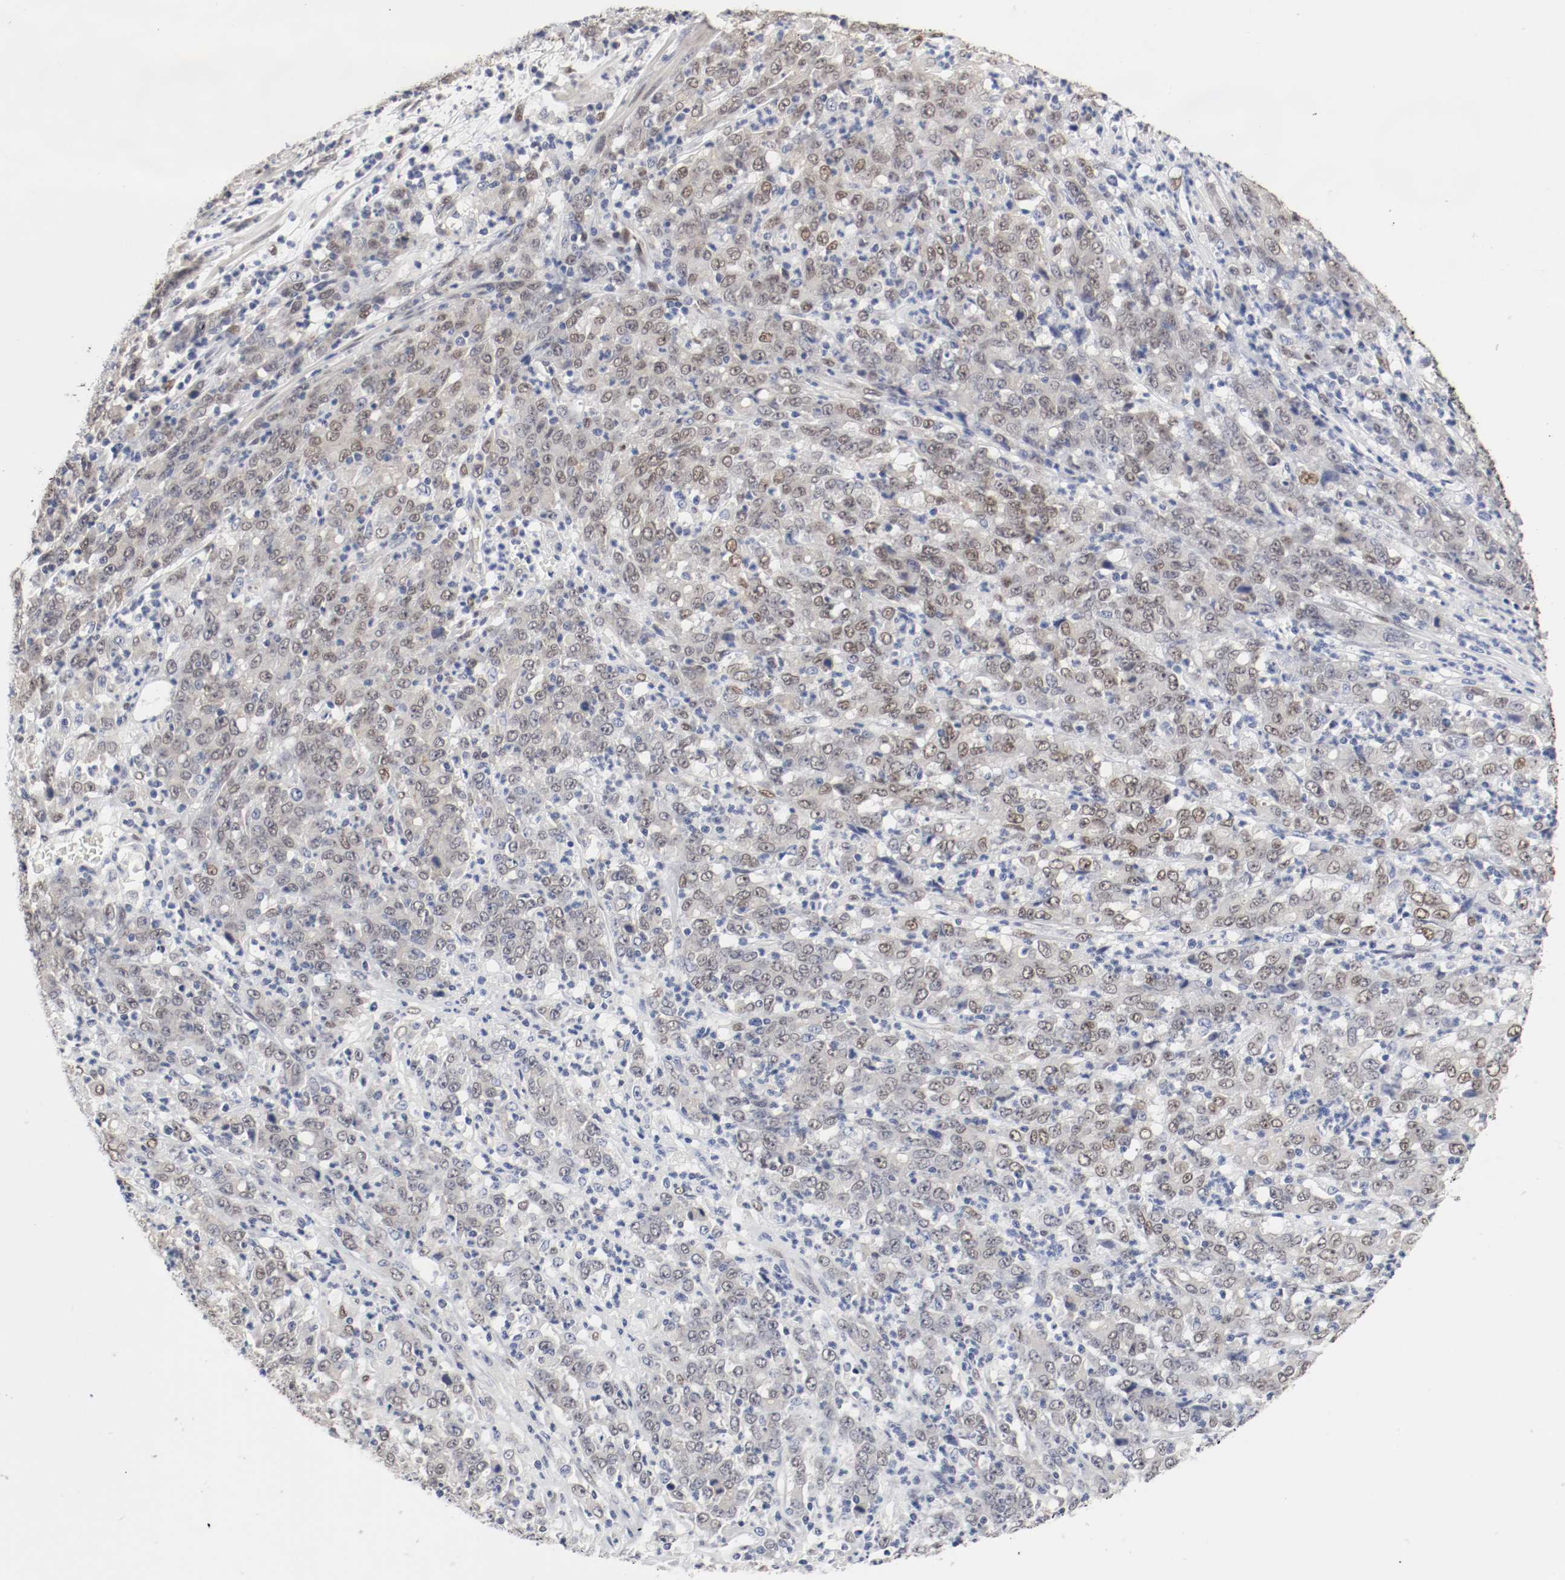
{"staining": {"intensity": "moderate", "quantity": "<25%", "location": "nuclear"}, "tissue": "stomach cancer", "cell_type": "Tumor cells", "image_type": "cancer", "snomed": [{"axis": "morphology", "description": "Adenocarcinoma, NOS"}, {"axis": "topography", "description": "Stomach, lower"}], "caption": "Stomach cancer (adenocarcinoma) stained for a protein (brown) demonstrates moderate nuclear positive positivity in about <25% of tumor cells.", "gene": "FOSL2", "patient": {"sex": "female", "age": 71}}